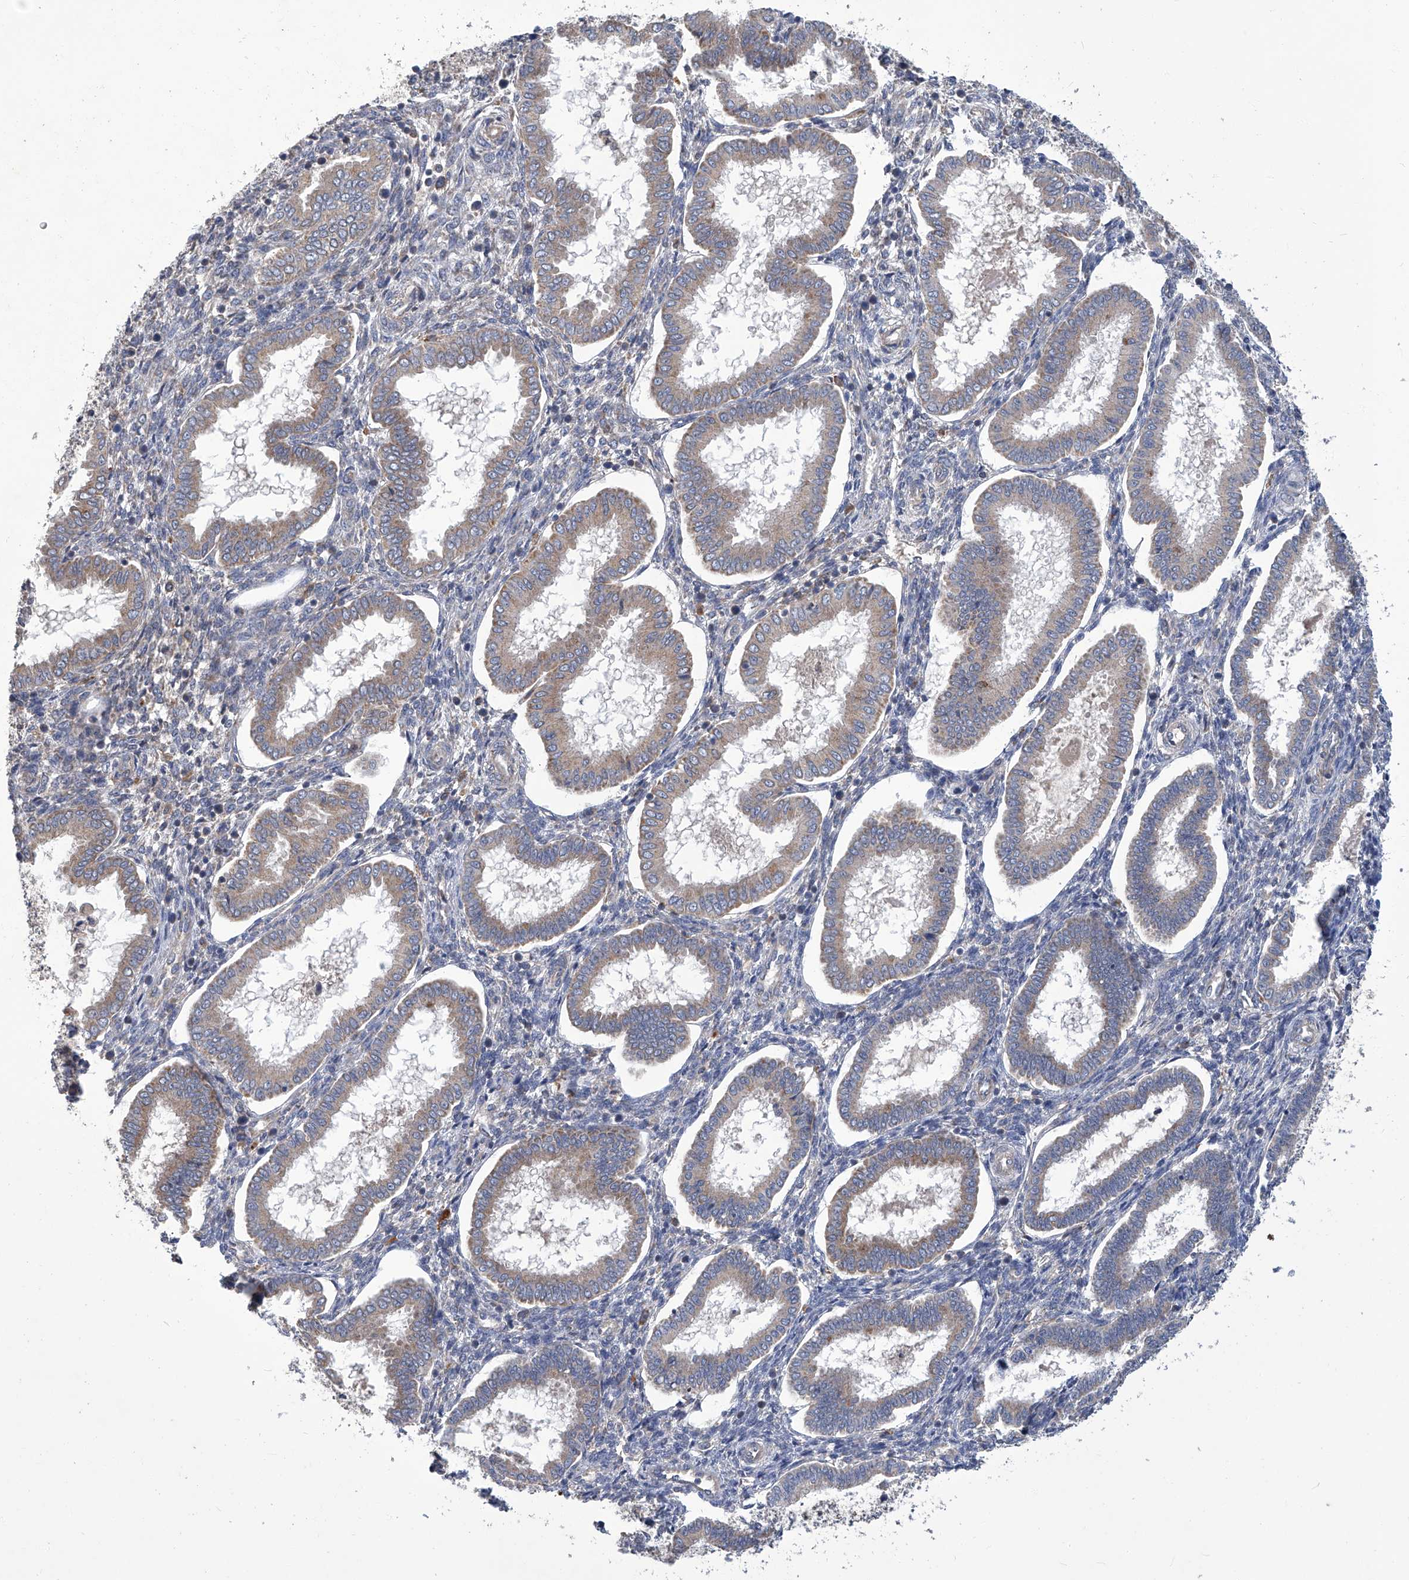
{"staining": {"intensity": "strong", "quantity": "<25%", "location": "cytoplasmic/membranous"}, "tissue": "endometrium", "cell_type": "Cells in endometrial stroma", "image_type": "normal", "snomed": [{"axis": "morphology", "description": "Normal tissue, NOS"}, {"axis": "topography", "description": "Endometrium"}], "caption": "IHC image of benign endometrium: human endometrium stained using immunohistochemistry demonstrates medium levels of strong protein expression localized specifically in the cytoplasmic/membranous of cells in endometrial stroma, appearing as a cytoplasmic/membranous brown color.", "gene": "TNFRSF13B", "patient": {"sex": "female", "age": 24}}